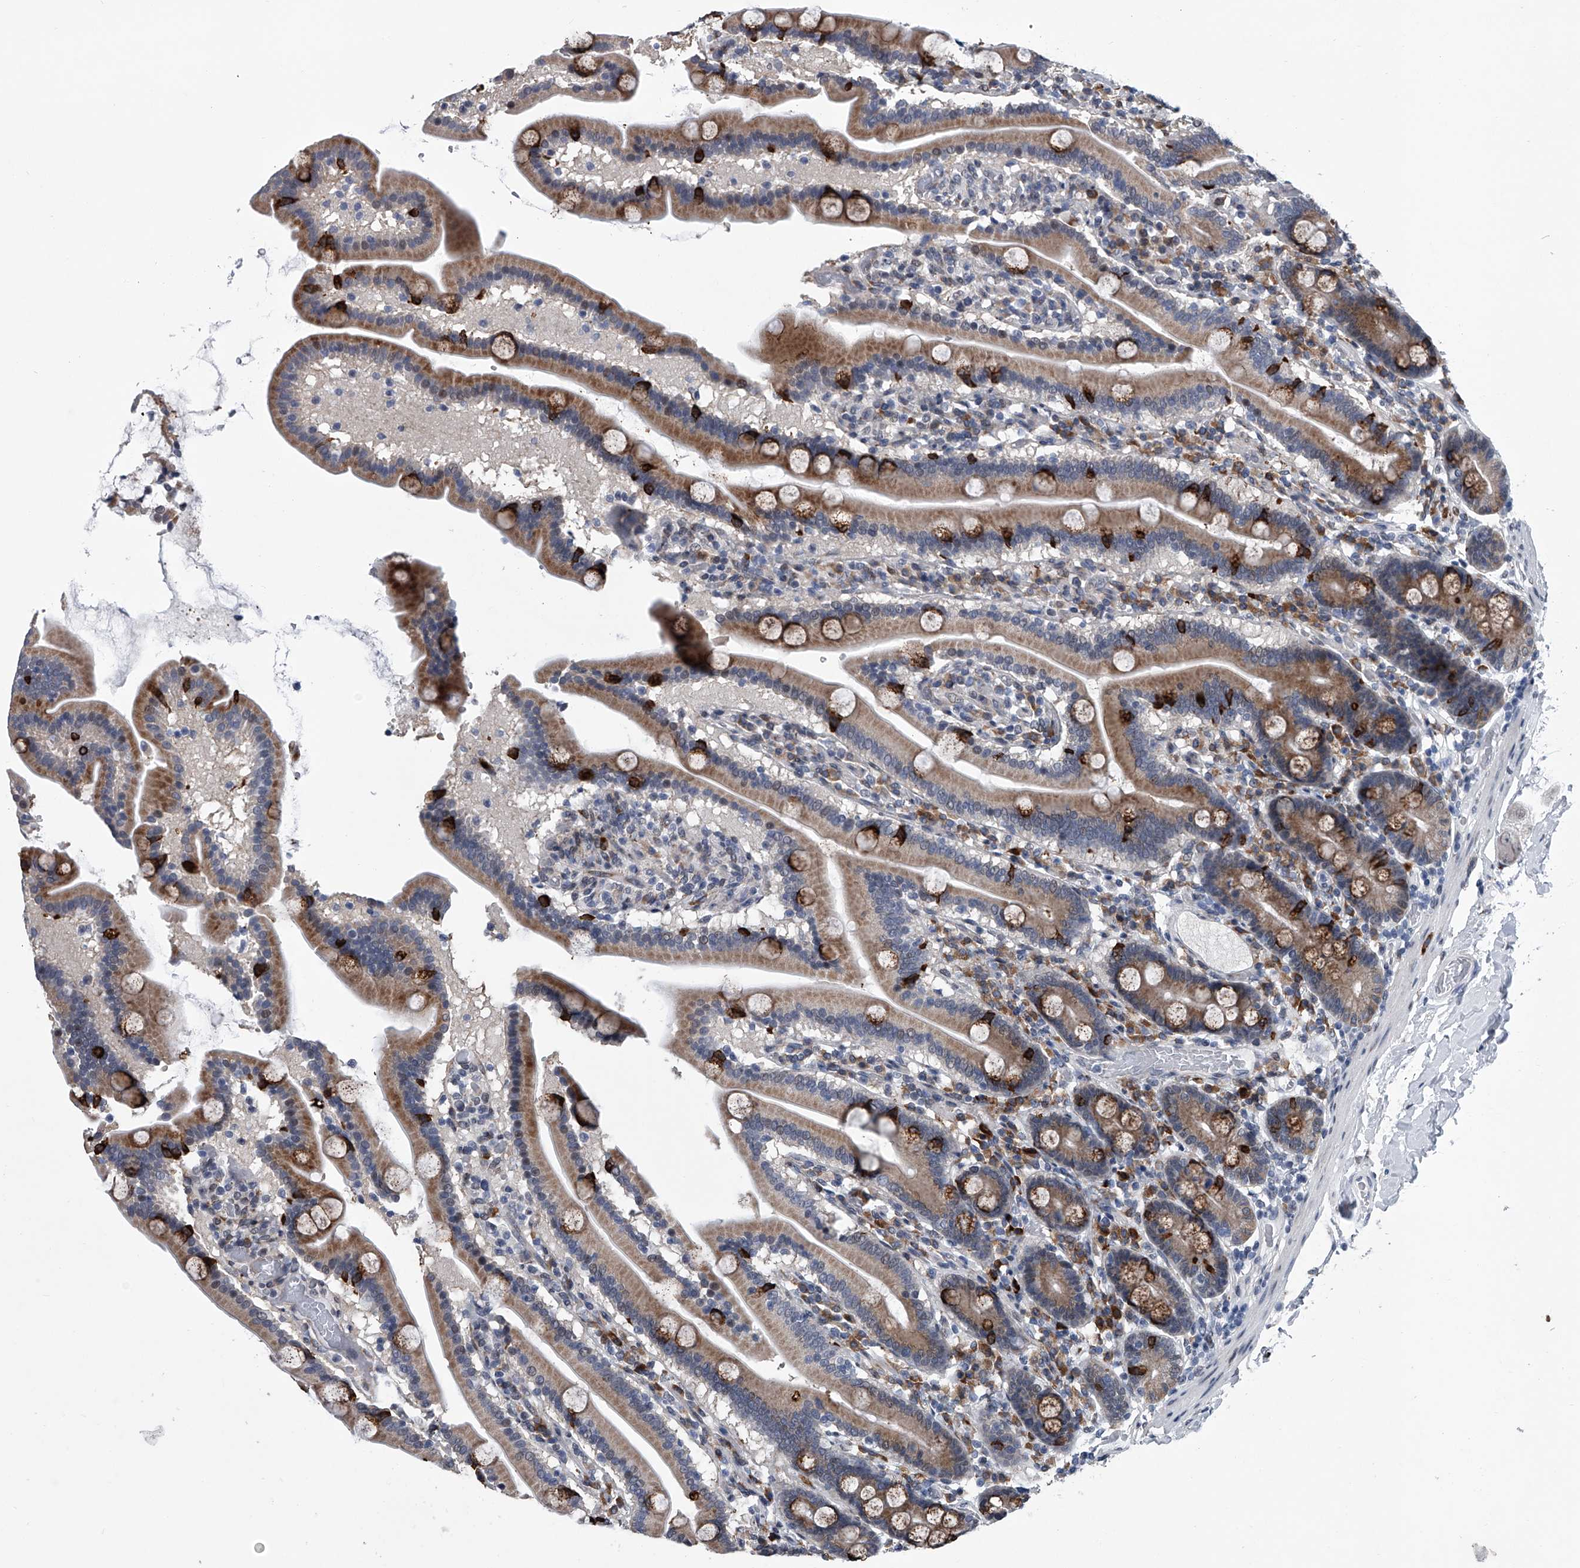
{"staining": {"intensity": "strong", "quantity": "25%-75%", "location": "cytoplasmic/membranous"}, "tissue": "duodenum", "cell_type": "Glandular cells", "image_type": "normal", "snomed": [{"axis": "morphology", "description": "Normal tissue, NOS"}, {"axis": "topography", "description": "Duodenum"}], "caption": "Strong cytoplasmic/membranous expression is identified in approximately 25%-75% of glandular cells in benign duodenum. The protein of interest is shown in brown color, while the nuclei are stained blue.", "gene": "PPP2R5D", "patient": {"sex": "male", "age": 55}}